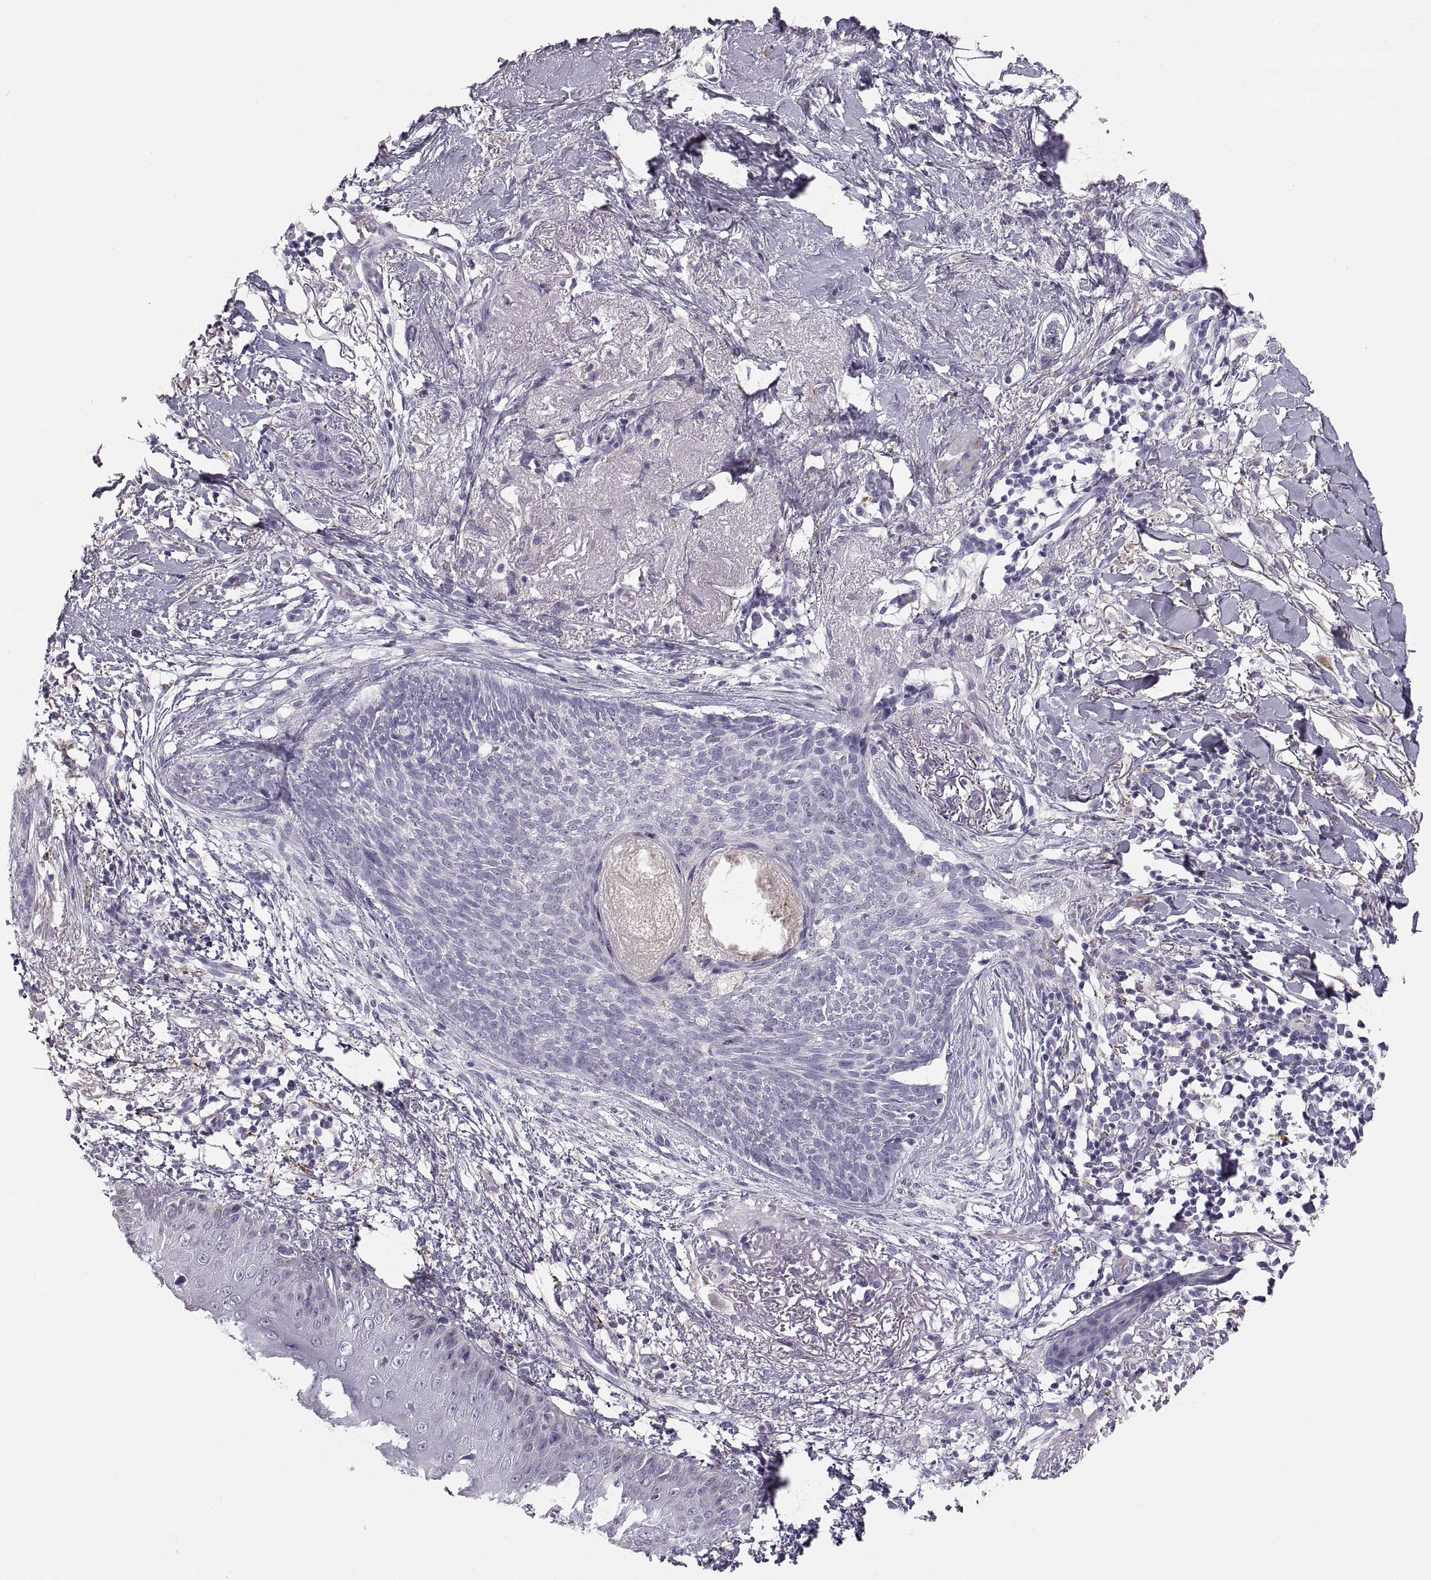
{"staining": {"intensity": "negative", "quantity": "none", "location": "none"}, "tissue": "skin cancer", "cell_type": "Tumor cells", "image_type": "cancer", "snomed": [{"axis": "morphology", "description": "Normal tissue, NOS"}, {"axis": "morphology", "description": "Basal cell carcinoma"}, {"axis": "topography", "description": "Skin"}], "caption": "IHC histopathology image of neoplastic tissue: human skin basal cell carcinoma stained with DAB (3,3'-diaminobenzidine) displays no significant protein expression in tumor cells.", "gene": "COL9A3", "patient": {"sex": "male", "age": 84}}